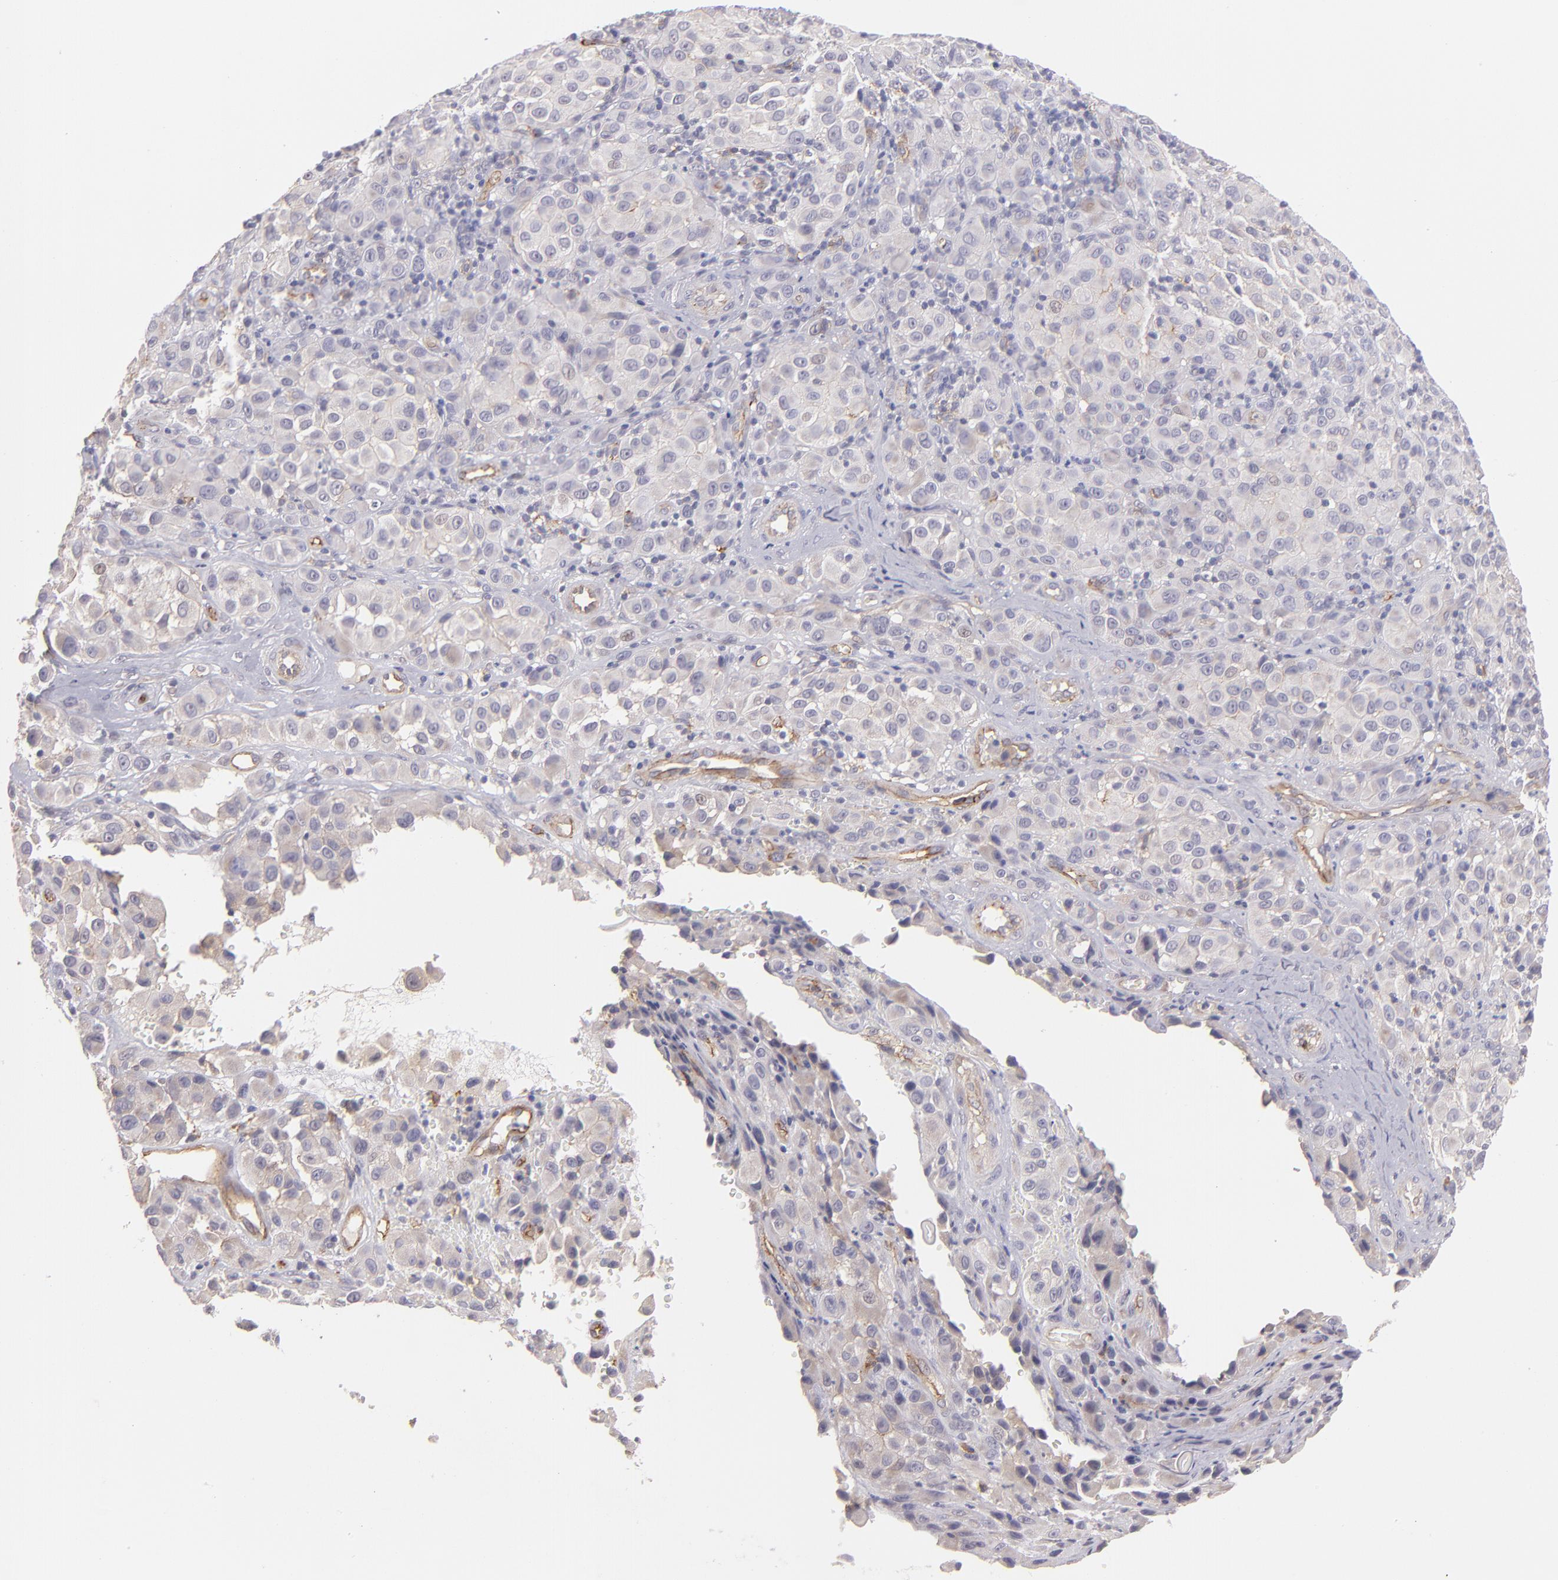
{"staining": {"intensity": "negative", "quantity": "none", "location": "none"}, "tissue": "melanoma", "cell_type": "Tumor cells", "image_type": "cancer", "snomed": [{"axis": "morphology", "description": "Malignant melanoma, NOS"}, {"axis": "topography", "description": "Skin"}], "caption": "IHC of human melanoma shows no expression in tumor cells. The staining was performed using DAB to visualize the protein expression in brown, while the nuclei were stained in blue with hematoxylin (Magnification: 20x).", "gene": "THBD", "patient": {"sex": "female", "age": 21}}